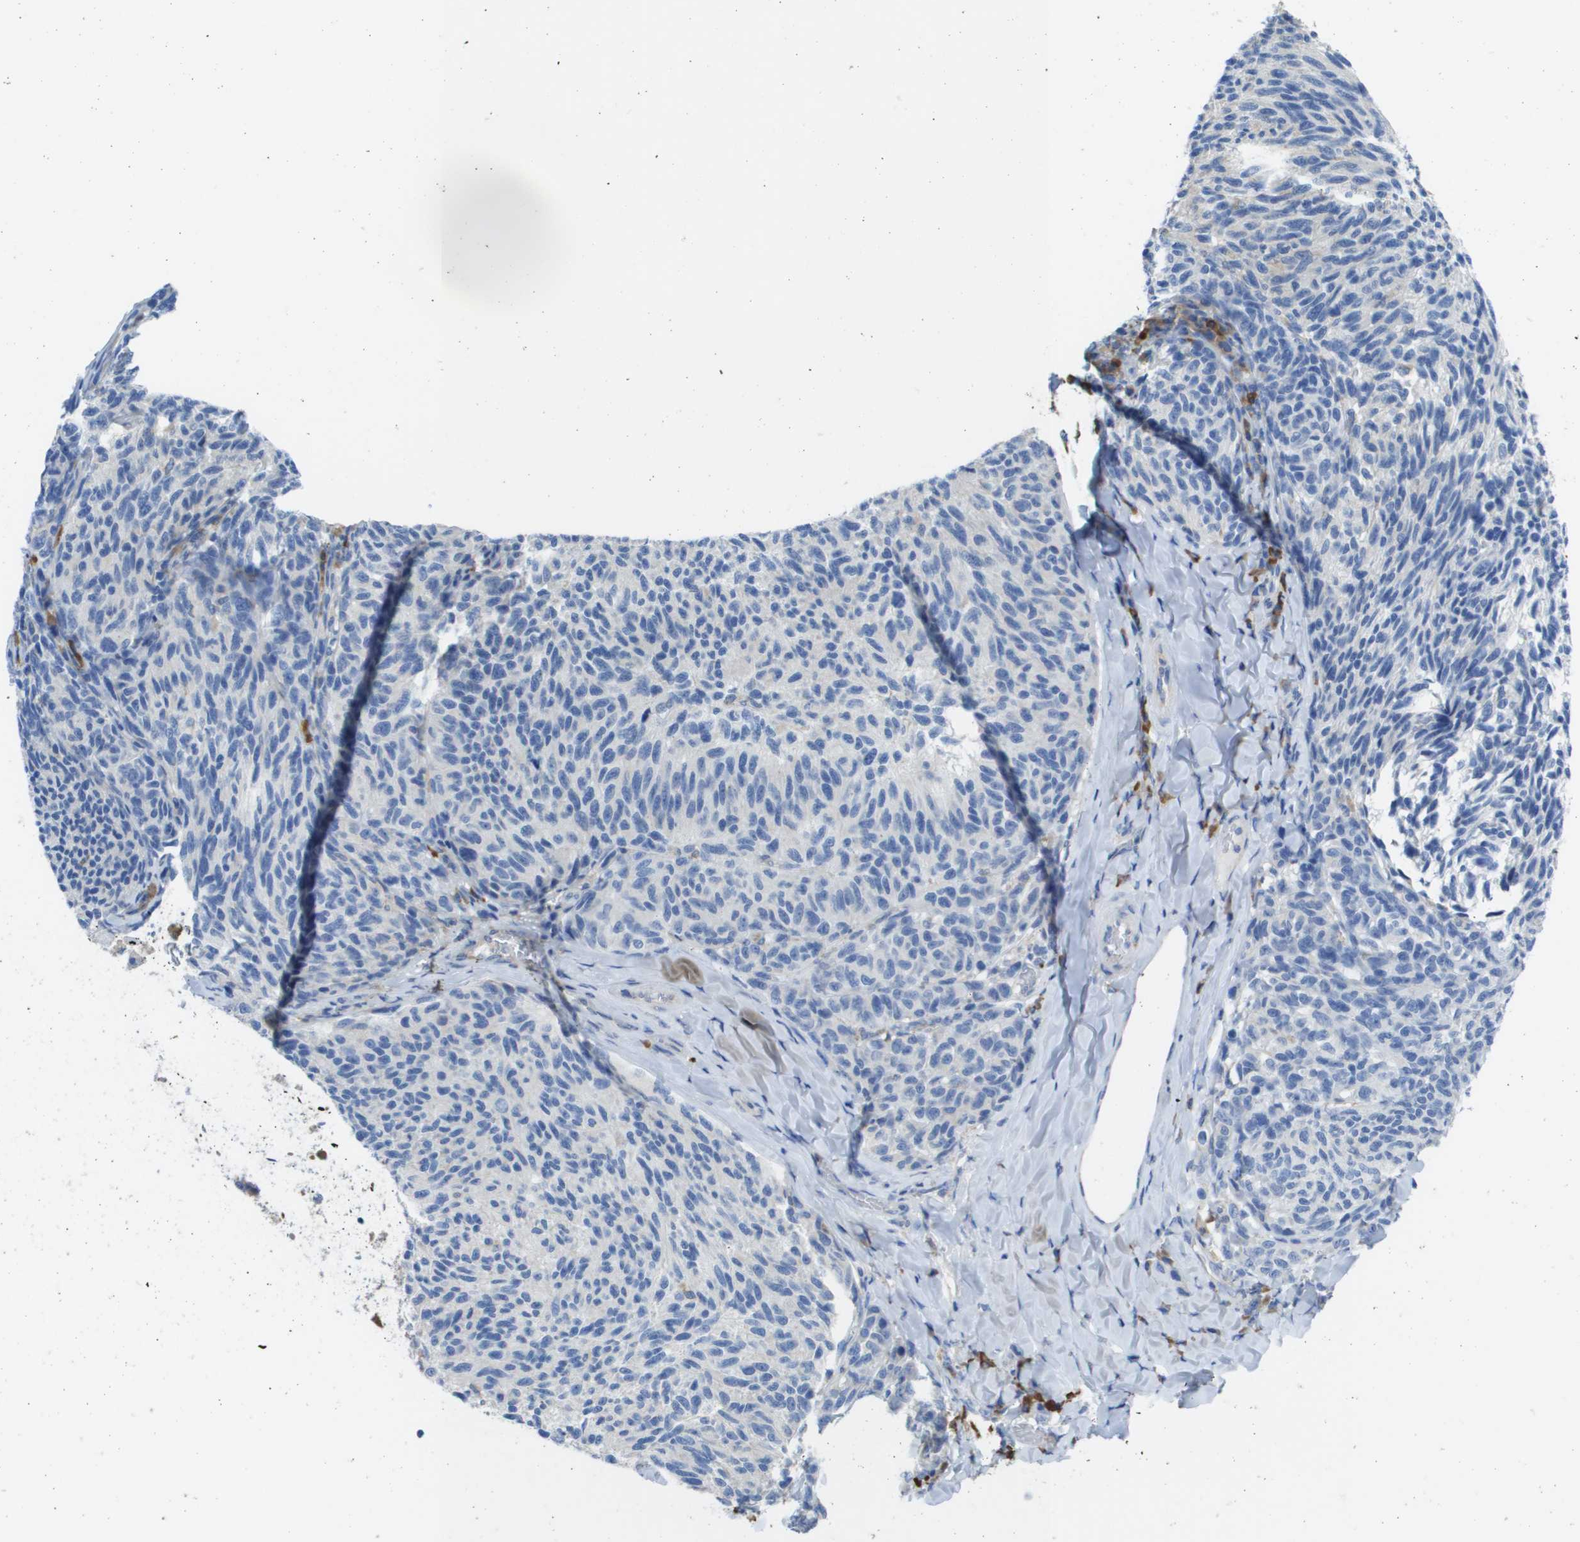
{"staining": {"intensity": "negative", "quantity": "none", "location": "none"}, "tissue": "melanoma", "cell_type": "Tumor cells", "image_type": "cancer", "snomed": [{"axis": "morphology", "description": "Malignant melanoma, NOS"}, {"axis": "topography", "description": "Skin"}], "caption": "There is no significant staining in tumor cells of melanoma. Brightfield microscopy of immunohistochemistry stained with DAB (3,3'-diaminobenzidine) (brown) and hematoxylin (blue), captured at high magnification.", "gene": "SDR42E1", "patient": {"sex": "female", "age": 73}}